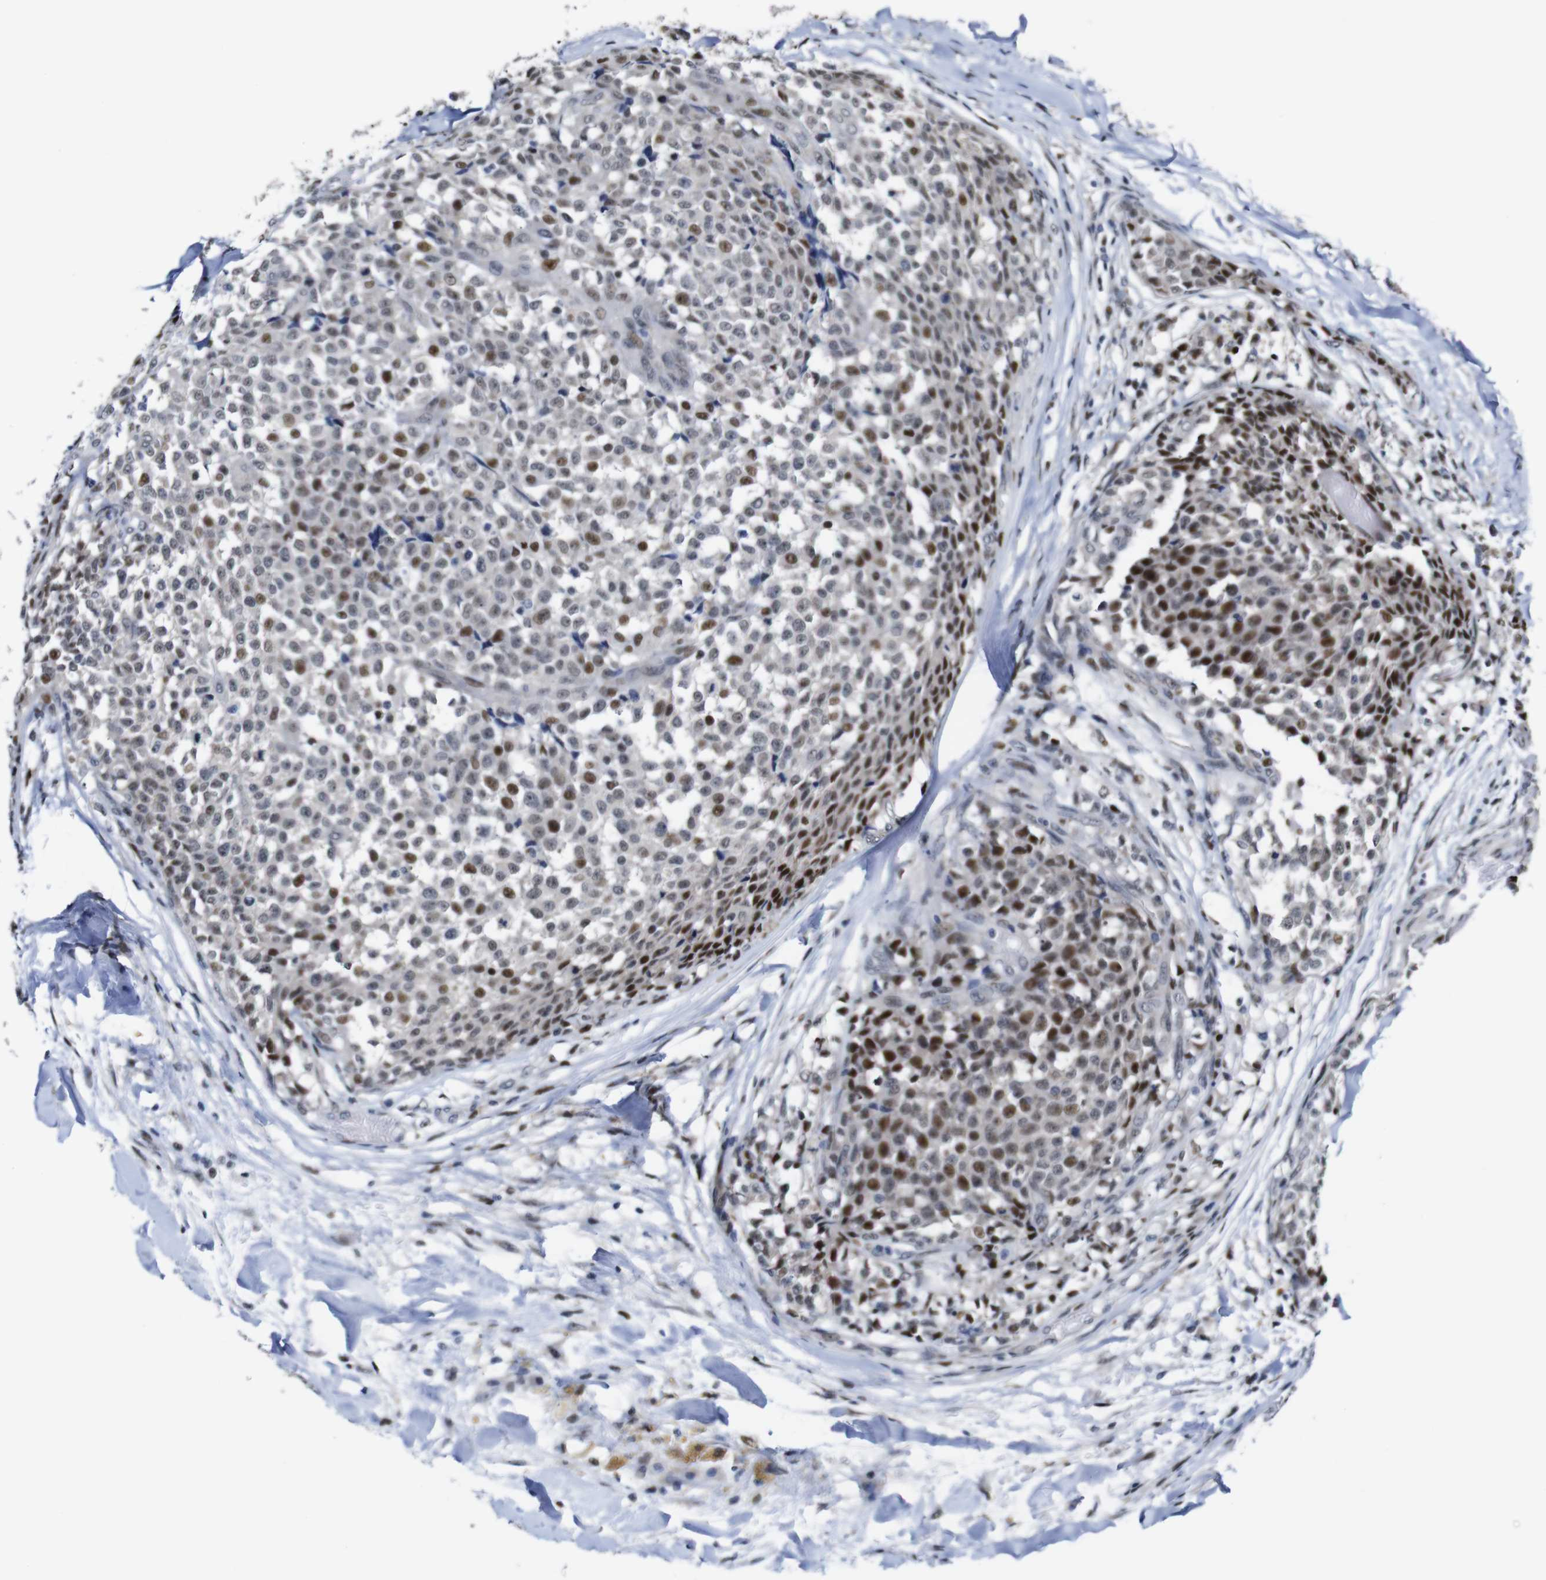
{"staining": {"intensity": "strong", "quantity": "25%-75%", "location": "nuclear"}, "tissue": "testis cancer", "cell_type": "Tumor cells", "image_type": "cancer", "snomed": [{"axis": "morphology", "description": "Seminoma, NOS"}, {"axis": "topography", "description": "Testis"}], "caption": "A brown stain shows strong nuclear expression of a protein in seminoma (testis) tumor cells.", "gene": "GATA6", "patient": {"sex": "male", "age": 59}}